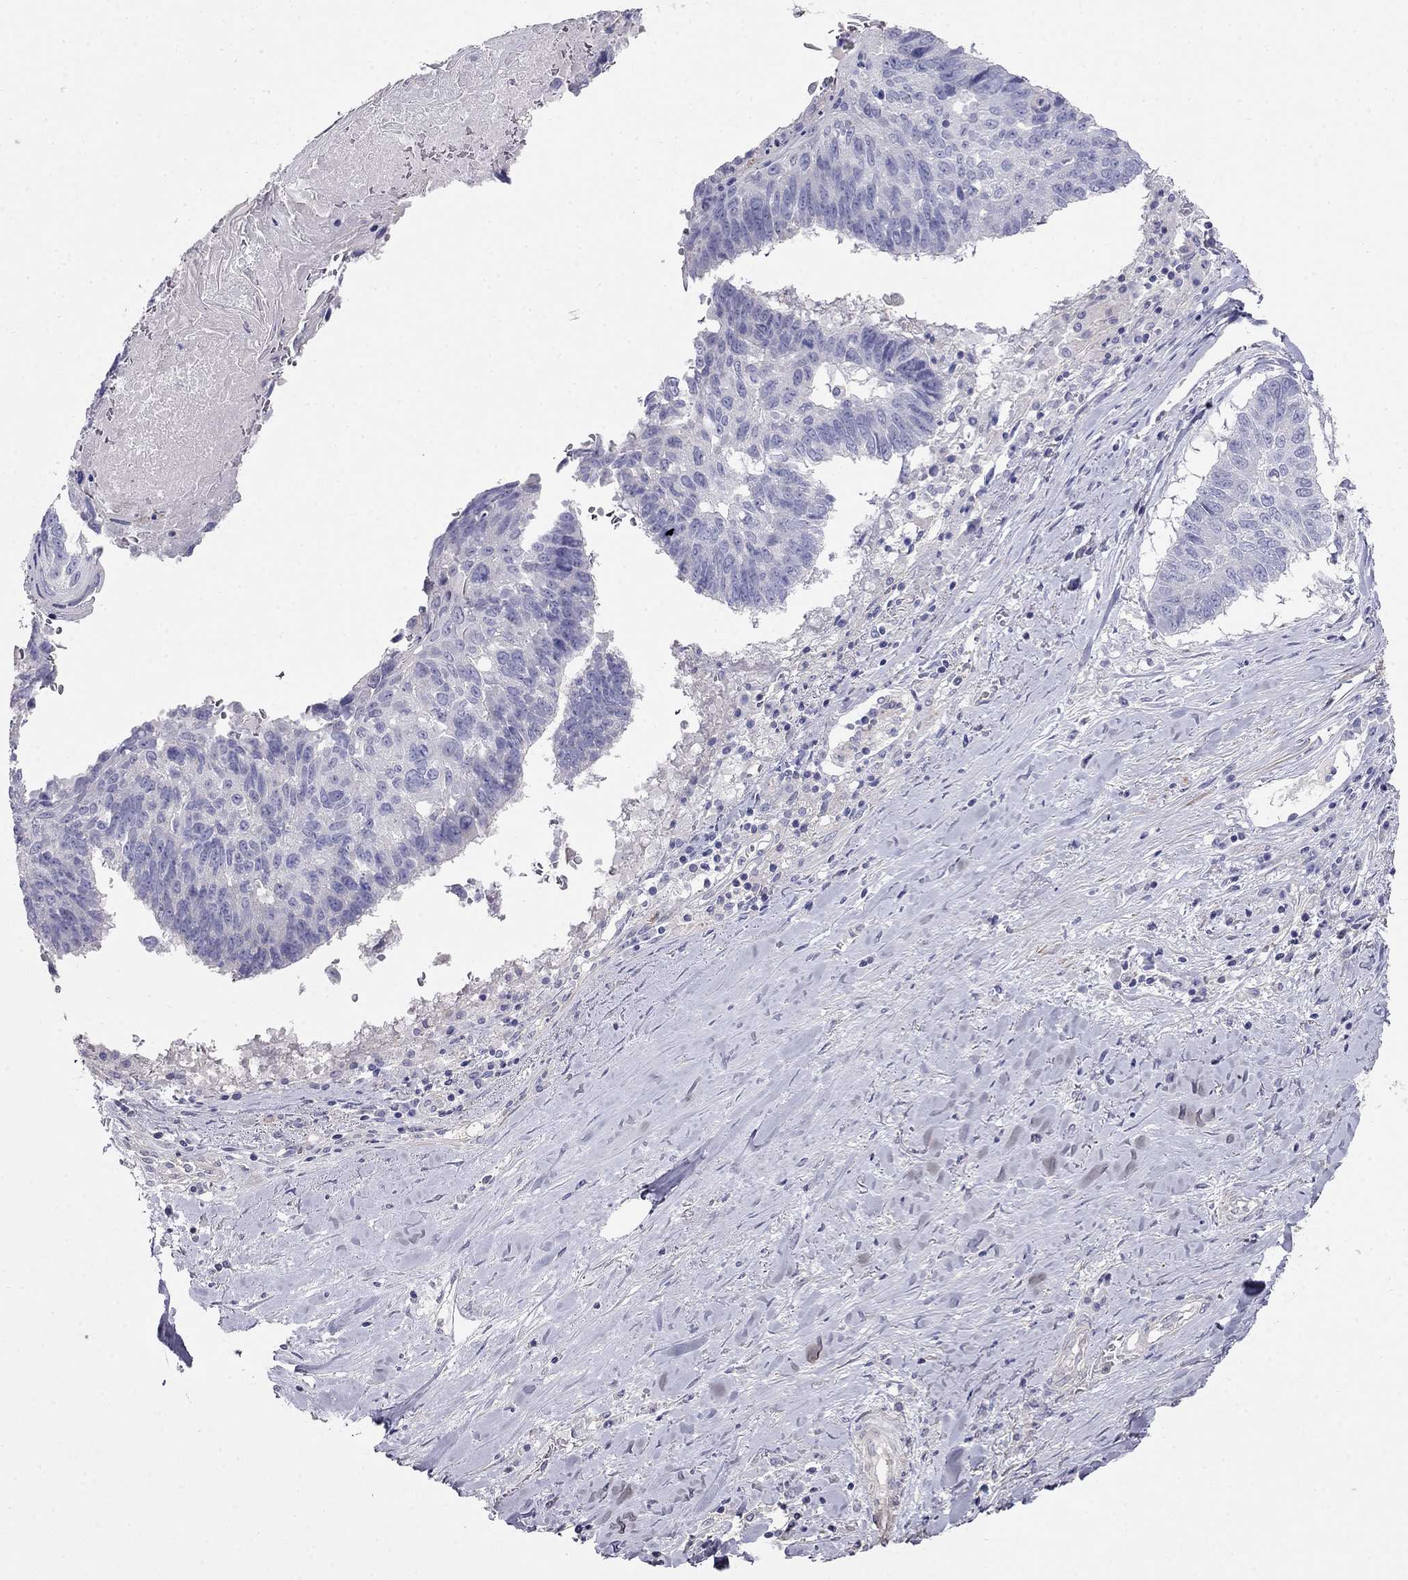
{"staining": {"intensity": "negative", "quantity": "none", "location": "none"}, "tissue": "lung cancer", "cell_type": "Tumor cells", "image_type": "cancer", "snomed": [{"axis": "morphology", "description": "Squamous cell carcinoma, NOS"}, {"axis": "topography", "description": "Lung"}], "caption": "Tumor cells show no significant protein staining in lung cancer.", "gene": "LY6H", "patient": {"sex": "male", "age": 73}}